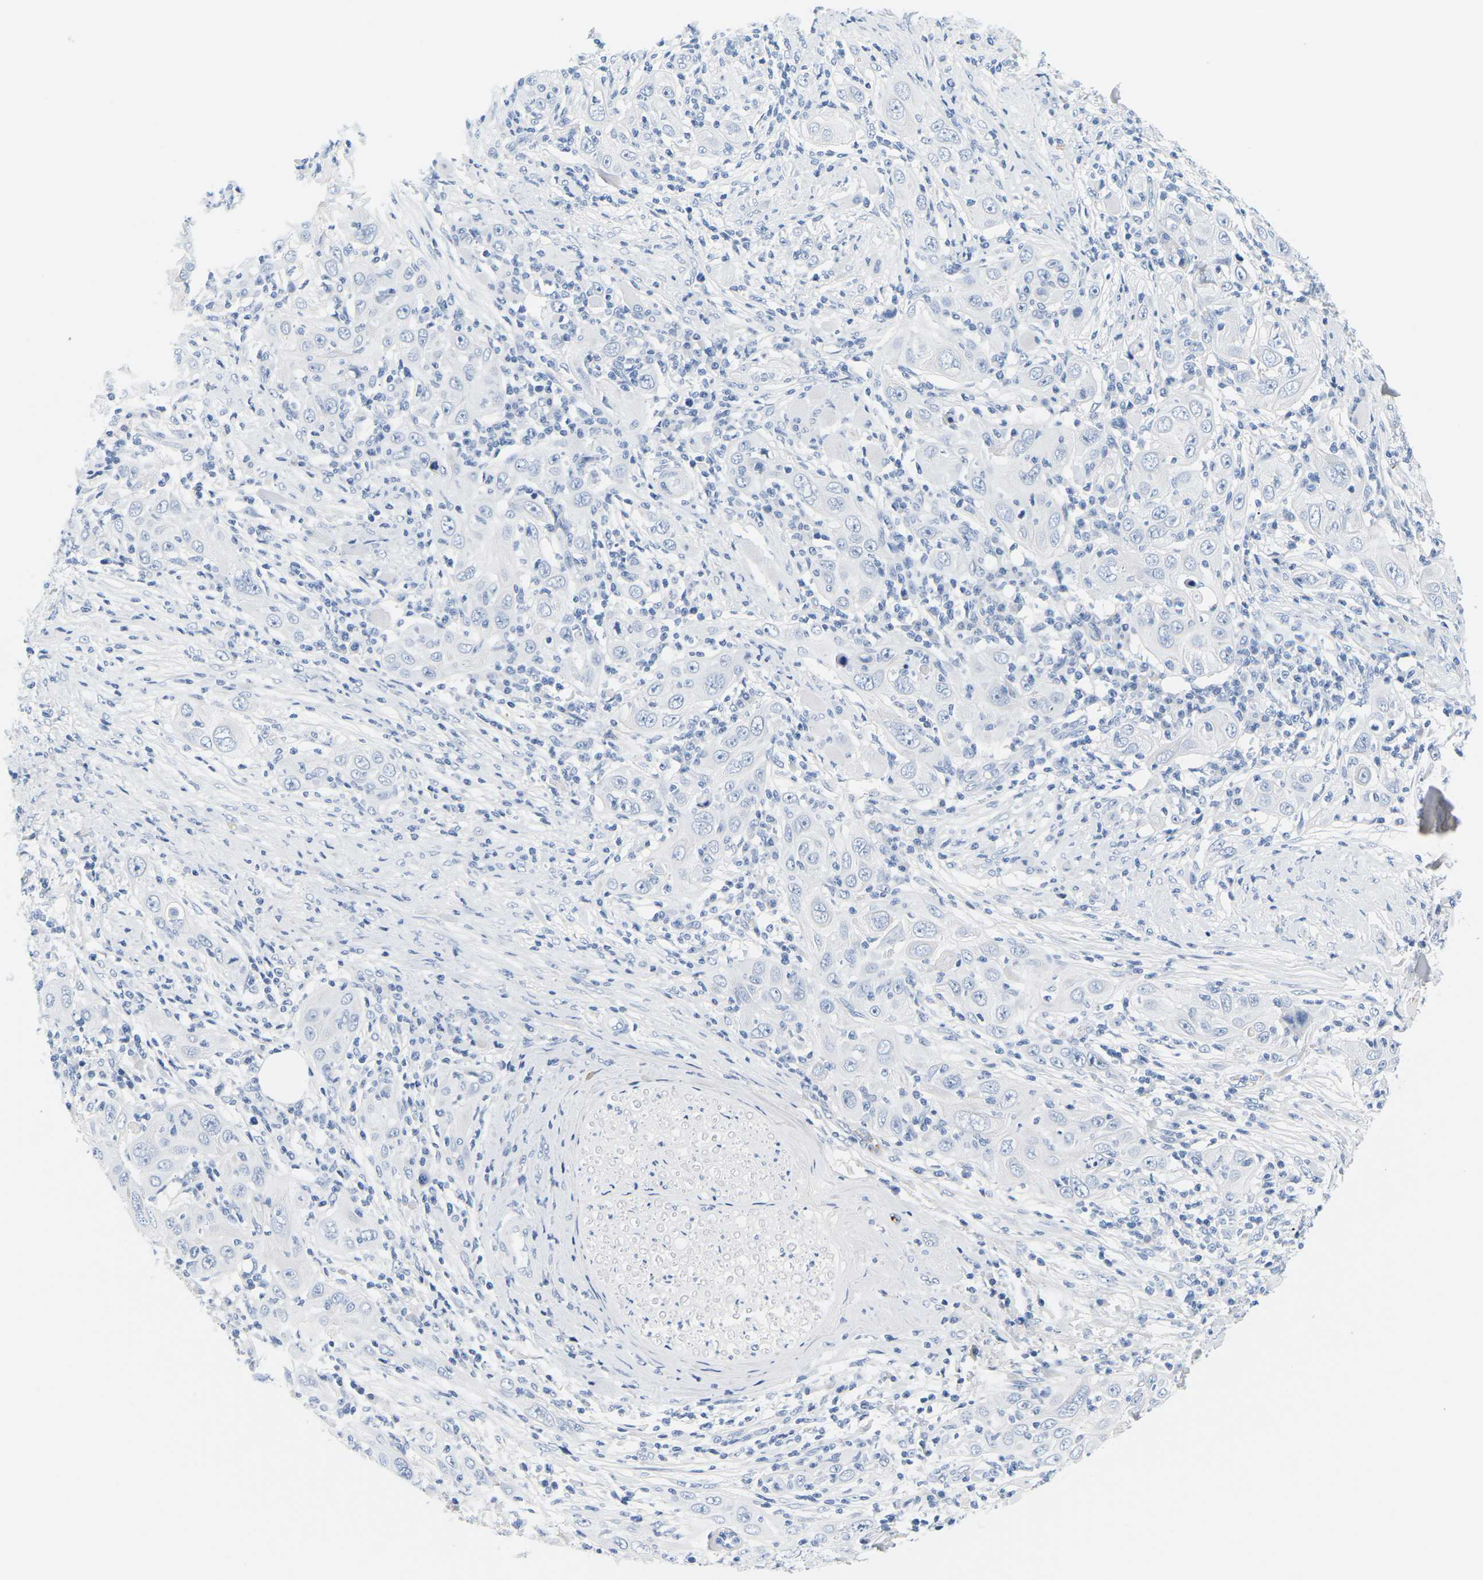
{"staining": {"intensity": "negative", "quantity": "none", "location": "none"}, "tissue": "skin cancer", "cell_type": "Tumor cells", "image_type": "cancer", "snomed": [{"axis": "morphology", "description": "Squamous cell carcinoma, NOS"}, {"axis": "topography", "description": "Skin"}], "caption": "The immunohistochemistry (IHC) photomicrograph has no significant expression in tumor cells of skin cancer tissue. (Stains: DAB (3,3'-diaminobenzidine) immunohistochemistry with hematoxylin counter stain, Microscopy: brightfield microscopy at high magnification).", "gene": "APOB", "patient": {"sex": "female", "age": 88}}